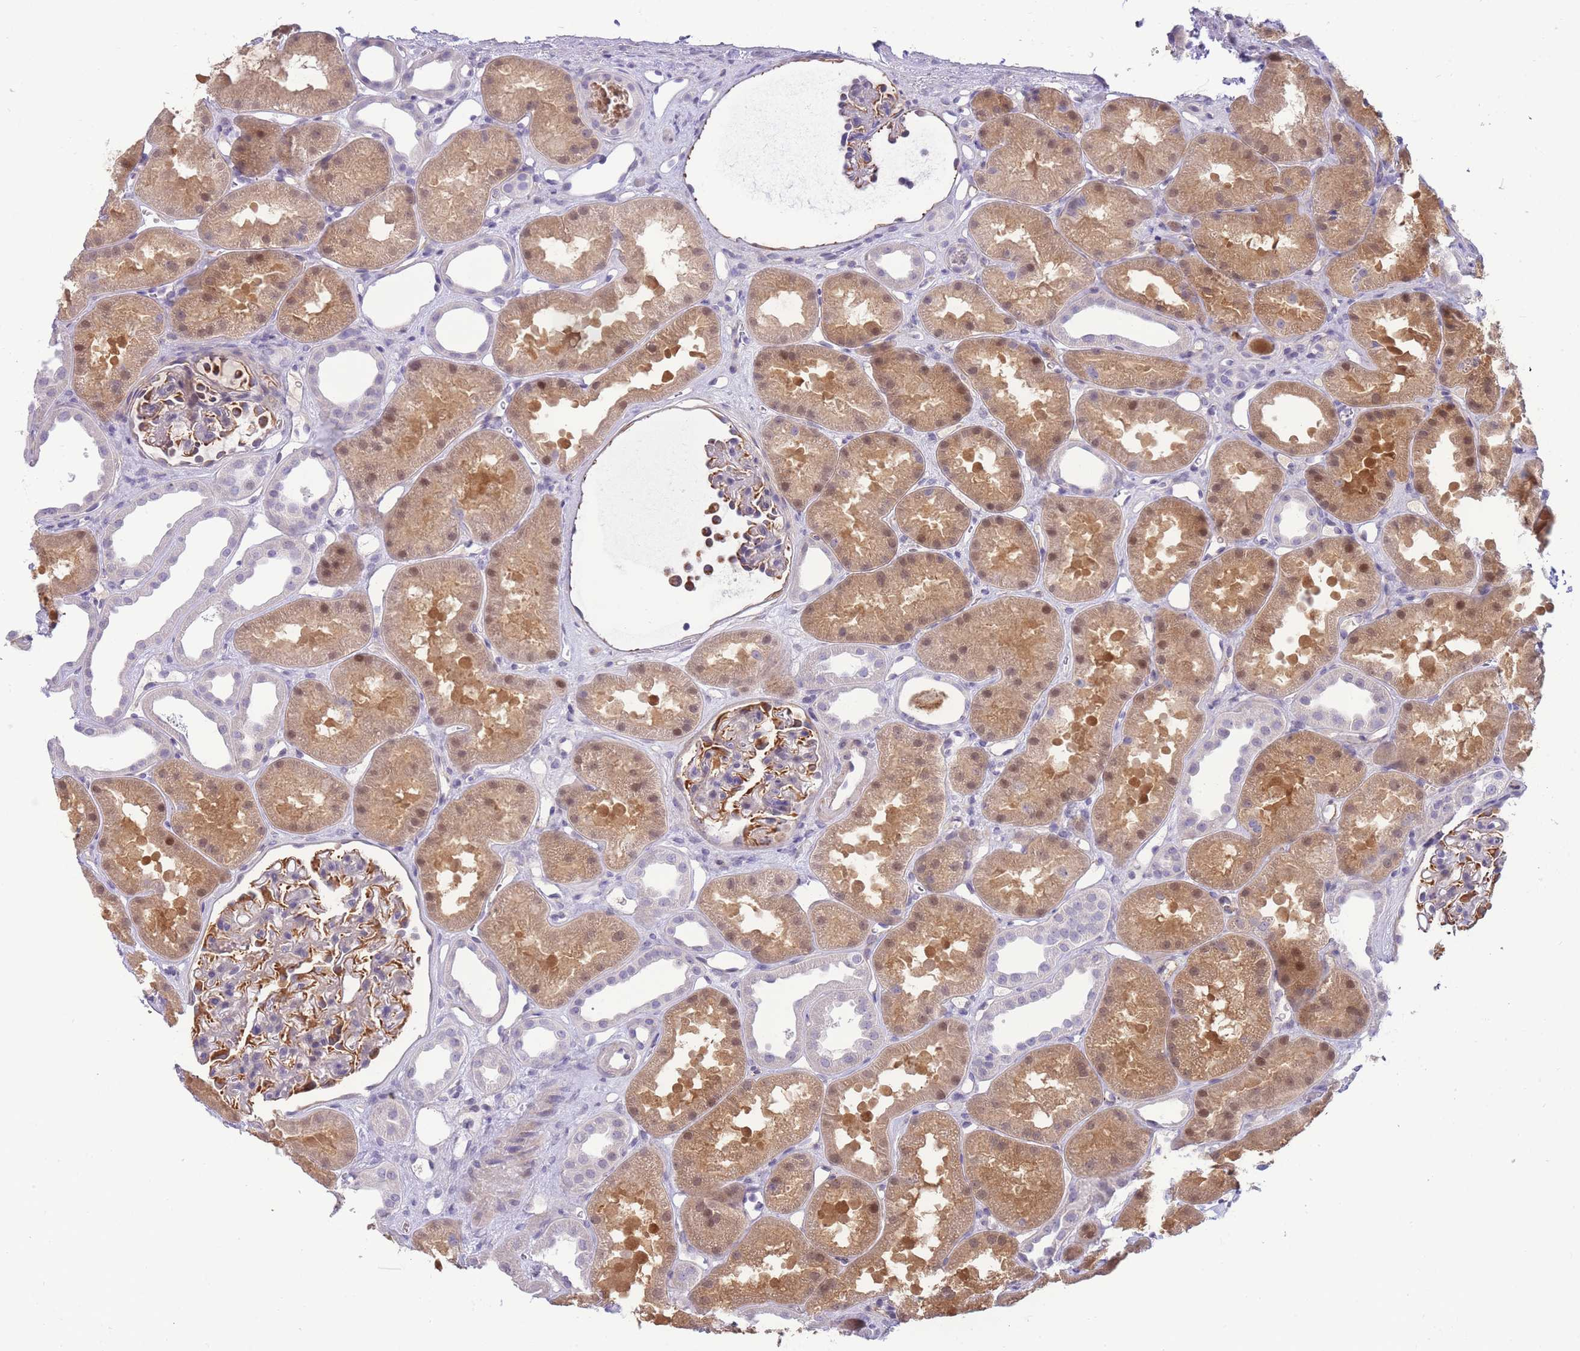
{"staining": {"intensity": "moderate", "quantity": "<25%", "location": "cytoplasmic/membranous"}, "tissue": "kidney", "cell_type": "Cells in glomeruli", "image_type": "normal", "snomed": [{"axis": "morphology", "description": "Normal tissue, NOS"}, {"axis": "topography", "description": "Kidney"}], "caption": "Moderate cytoplasmic/membranous positivity for a protein is present in approximately <25% of cells in glomeruli of benign kidney using immunohistochemistry (IHC).", "gene": "PRR23A", "patient": {"sex": "male", "age": 61}}